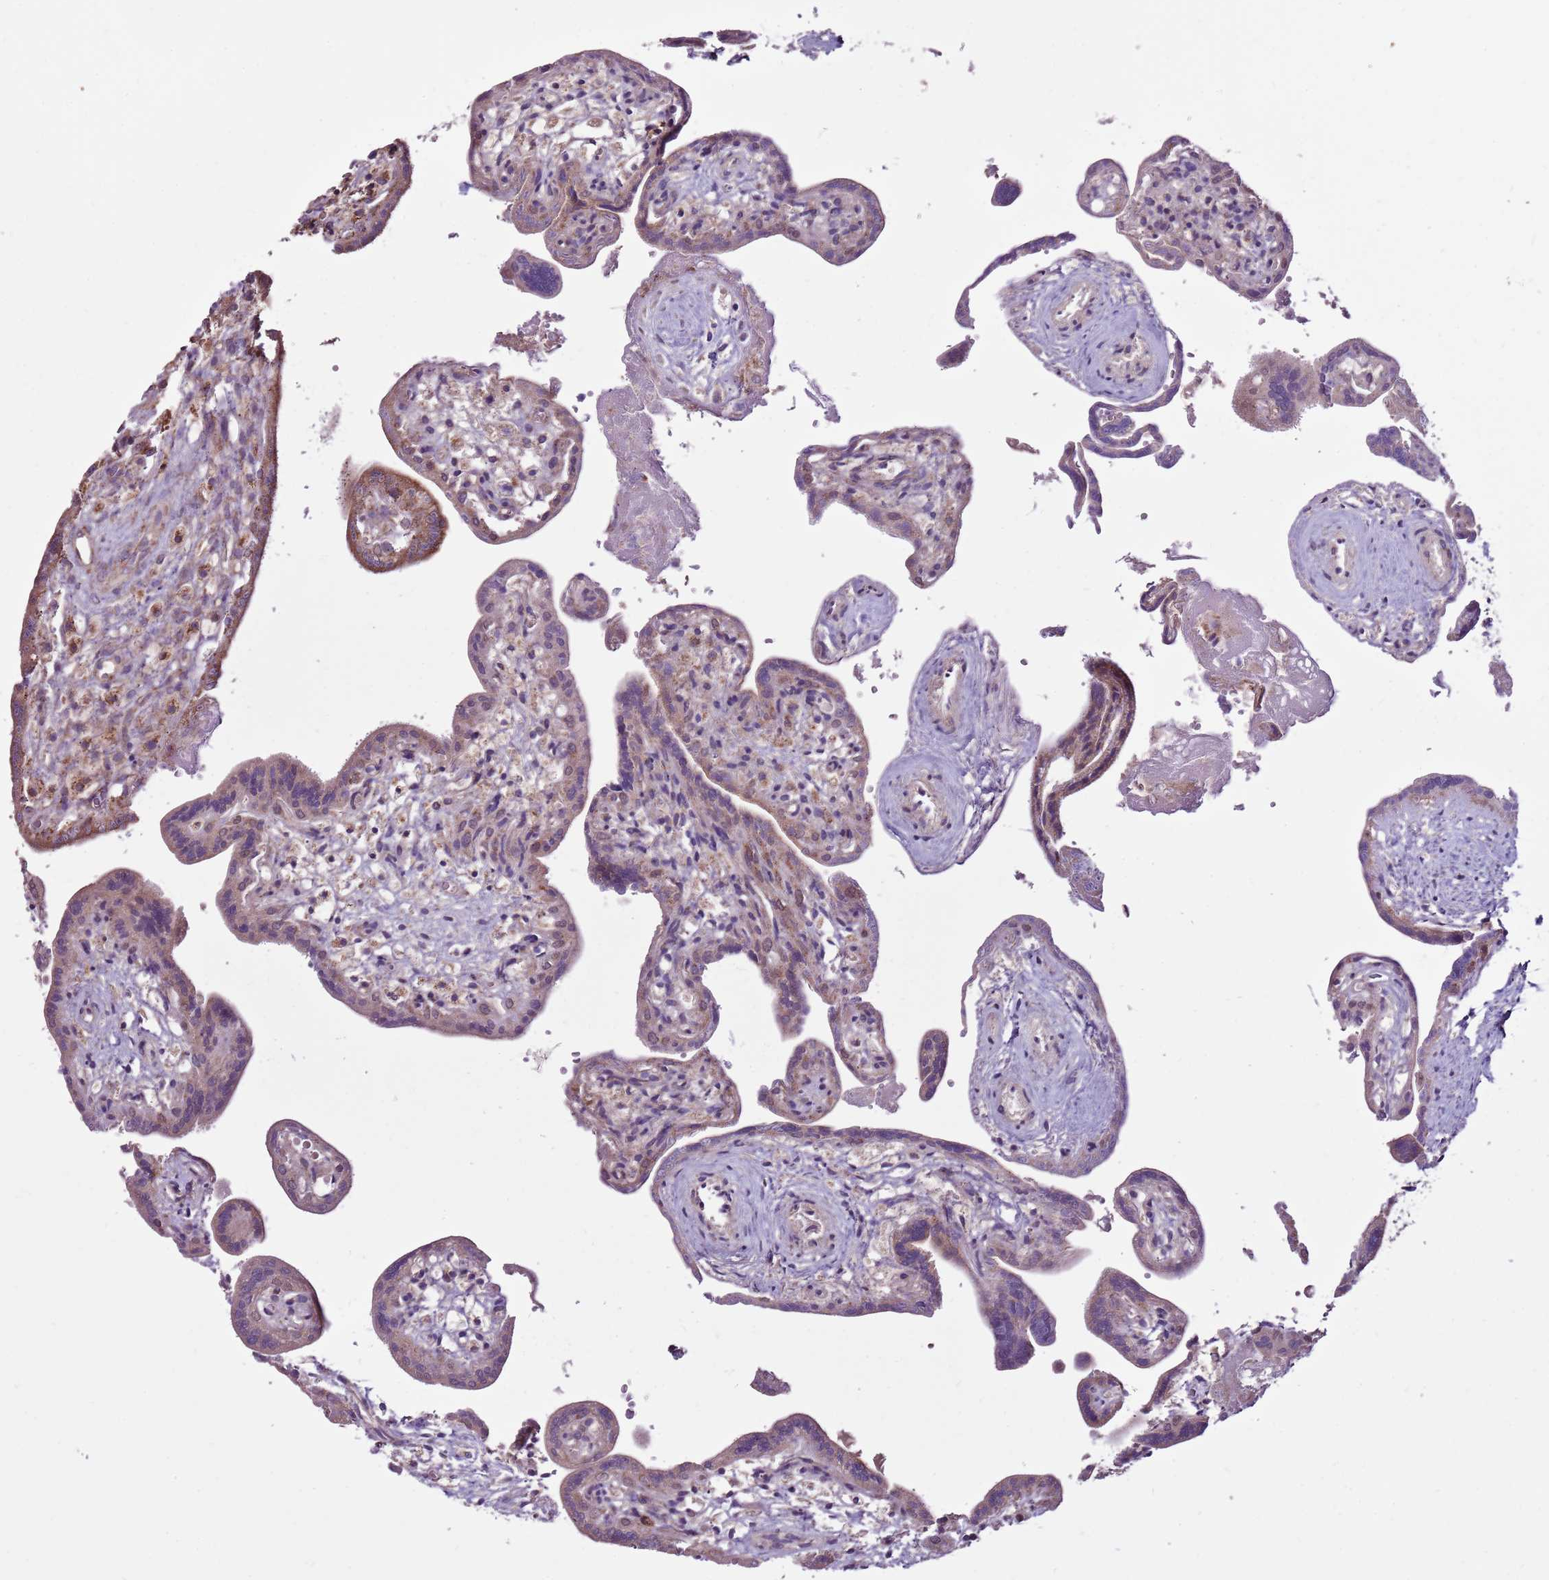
{"staining": {"intensity": "moderate", "quantity": "25%-75%", "location": "cytoplasmic/membranous"}, "tissue": "placenta", "cell_type": "Trophoblastic cells", "image_type": "normal", "snomed": [{"axis": "morphology", "description": "Normal tissue, NOS"}, {"axis": "topography", "description": "Placenta"}], "caption": "Immunohistochemistry photomicrograph of unremarkable placenta stained for a protein (brown), which shows medium levels of moderate cytoplasmic/membranous positivity in approximately 25%-75% of trophoblastic cells.", "gene": "SMG1", "patient": {"sex": "female", "age": 37}}